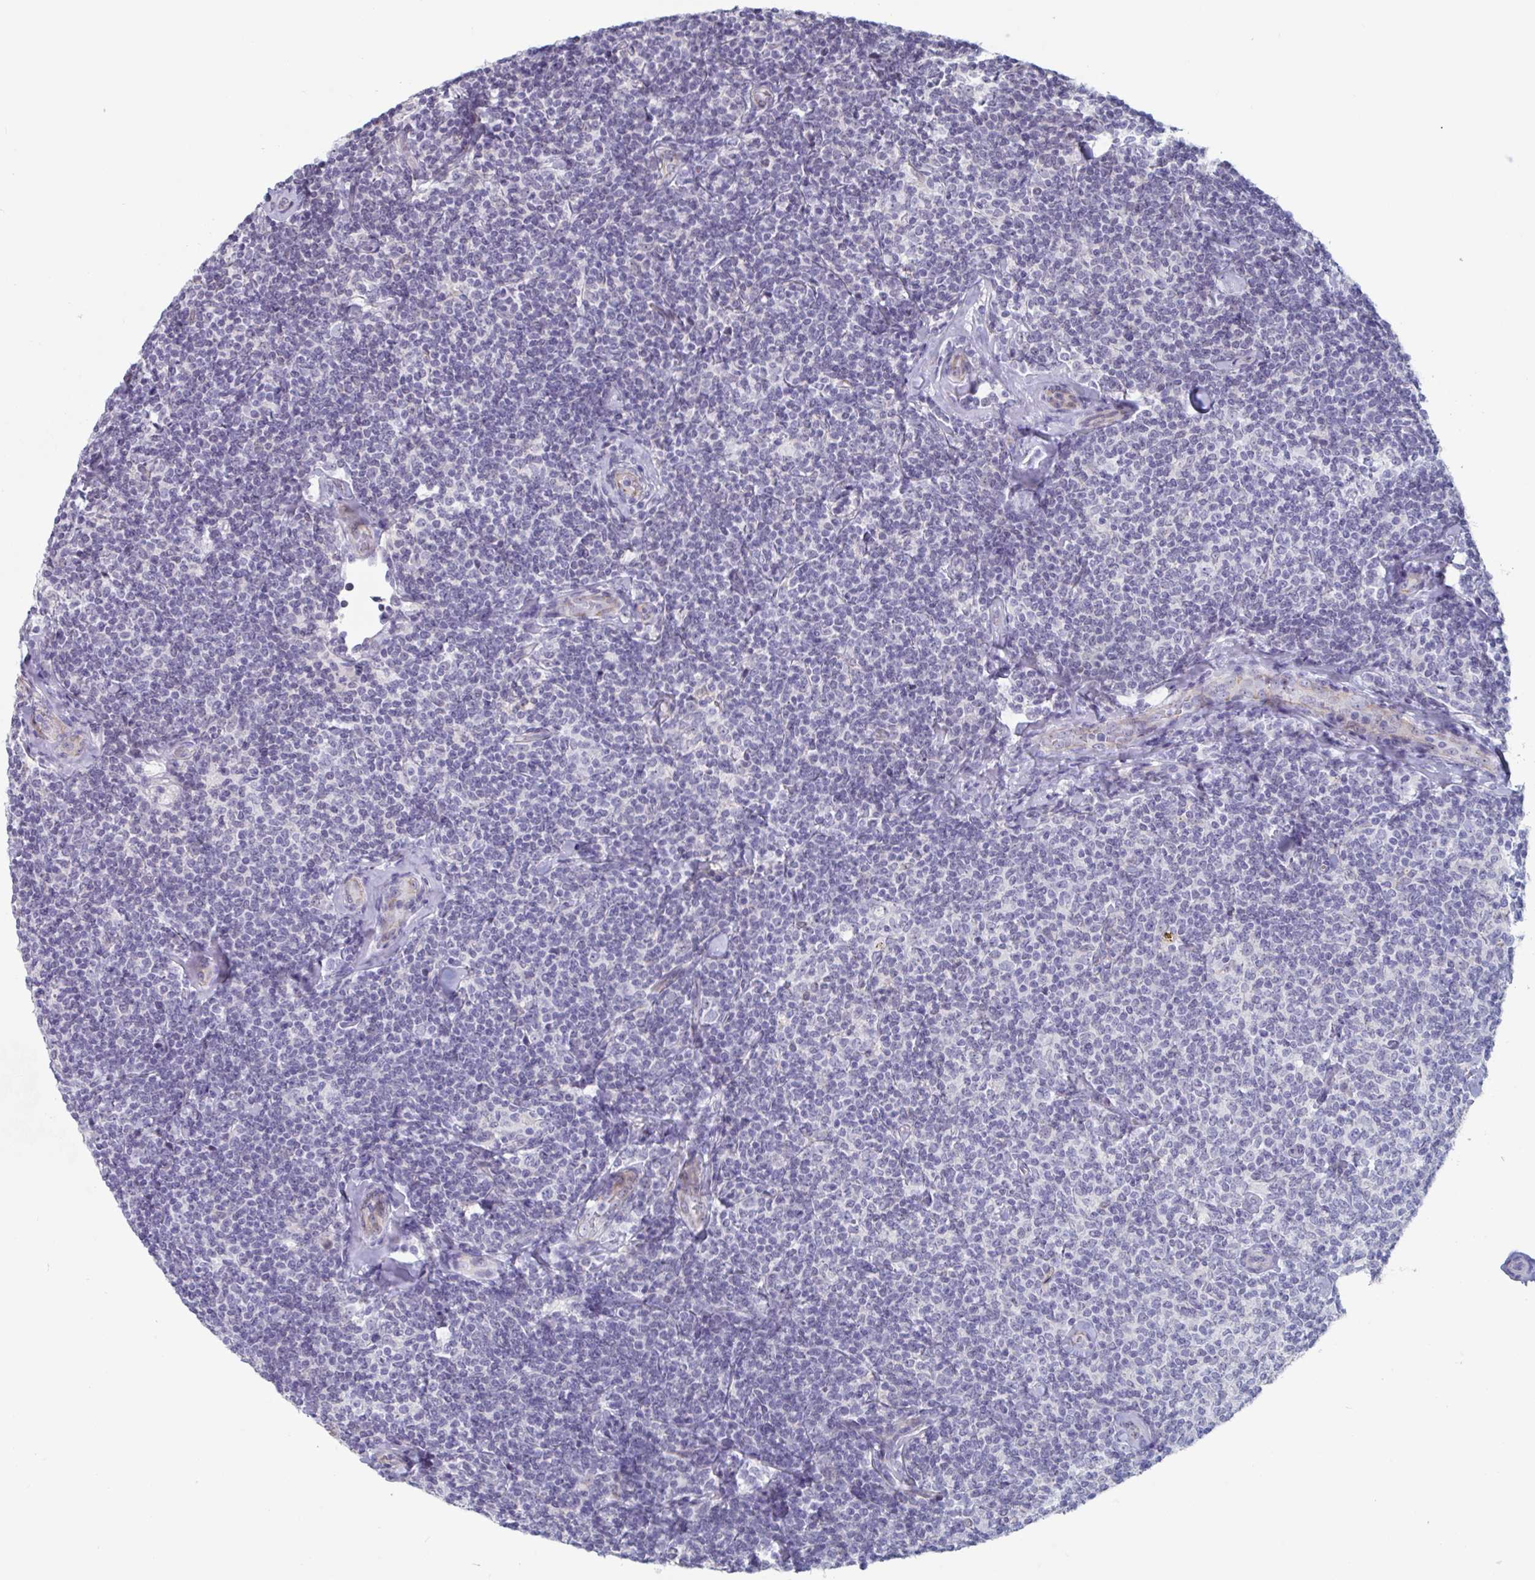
{"staining": {"intensity": "negative", "quantity": "none", "location": "none"}, "tissue": "lymphoma", "cell_type": "Tumor cells", "image_type": "cancer", "snomed": [{"axis": "morphology", "description": "Malignant lymphoma, non-Hodgkin's type, Low grade"}, {"axis": "topography", "description": "Lymph node"}], "caption": "The immunohistochemistry (IHC) histopathology image has no significant expression in tumor cells of malignant lymphoma, non-Hodgkin's type (low-grade) tissue.", "gene": "FOXA1", "patient": {"sex": "female", "age": 56}}